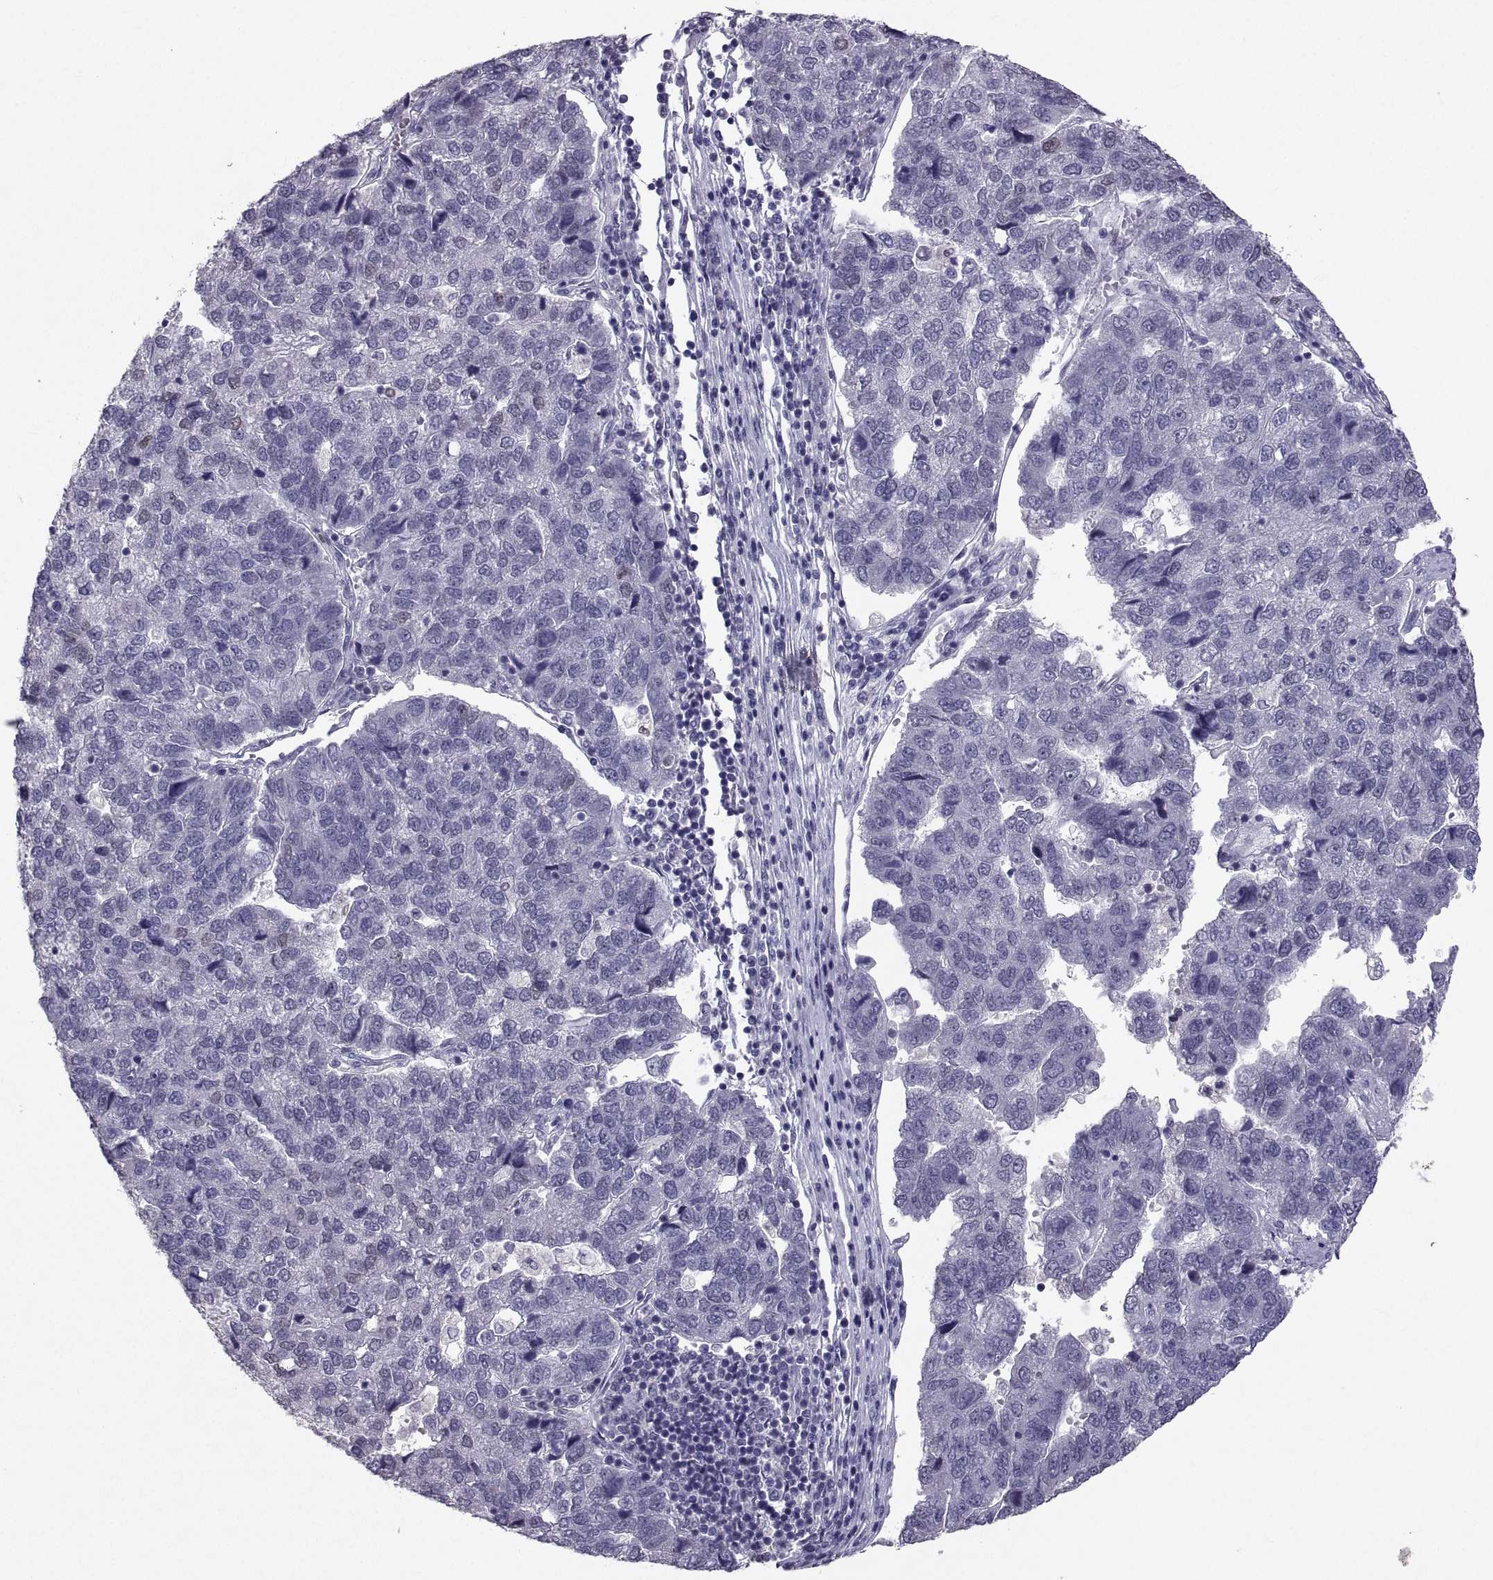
{"staining": {"intensity": "negative", "quantity": "none", "location": "none"}, "tissue": "pancreatic cancer", "cell_type": "Tumor cells", "image_type": "cancer", "snomed": [{"axis": "morphology", "description": "Adenocarcinoma, NOS"}, {"axis": "topography", "description": "Pancreas"}], "caption": "Tumor cells show no significant expression in pancreatic cancer (adenocarcinoma).", "gene": "SOX21", "patient": {"sex": "female", "age": 61}}